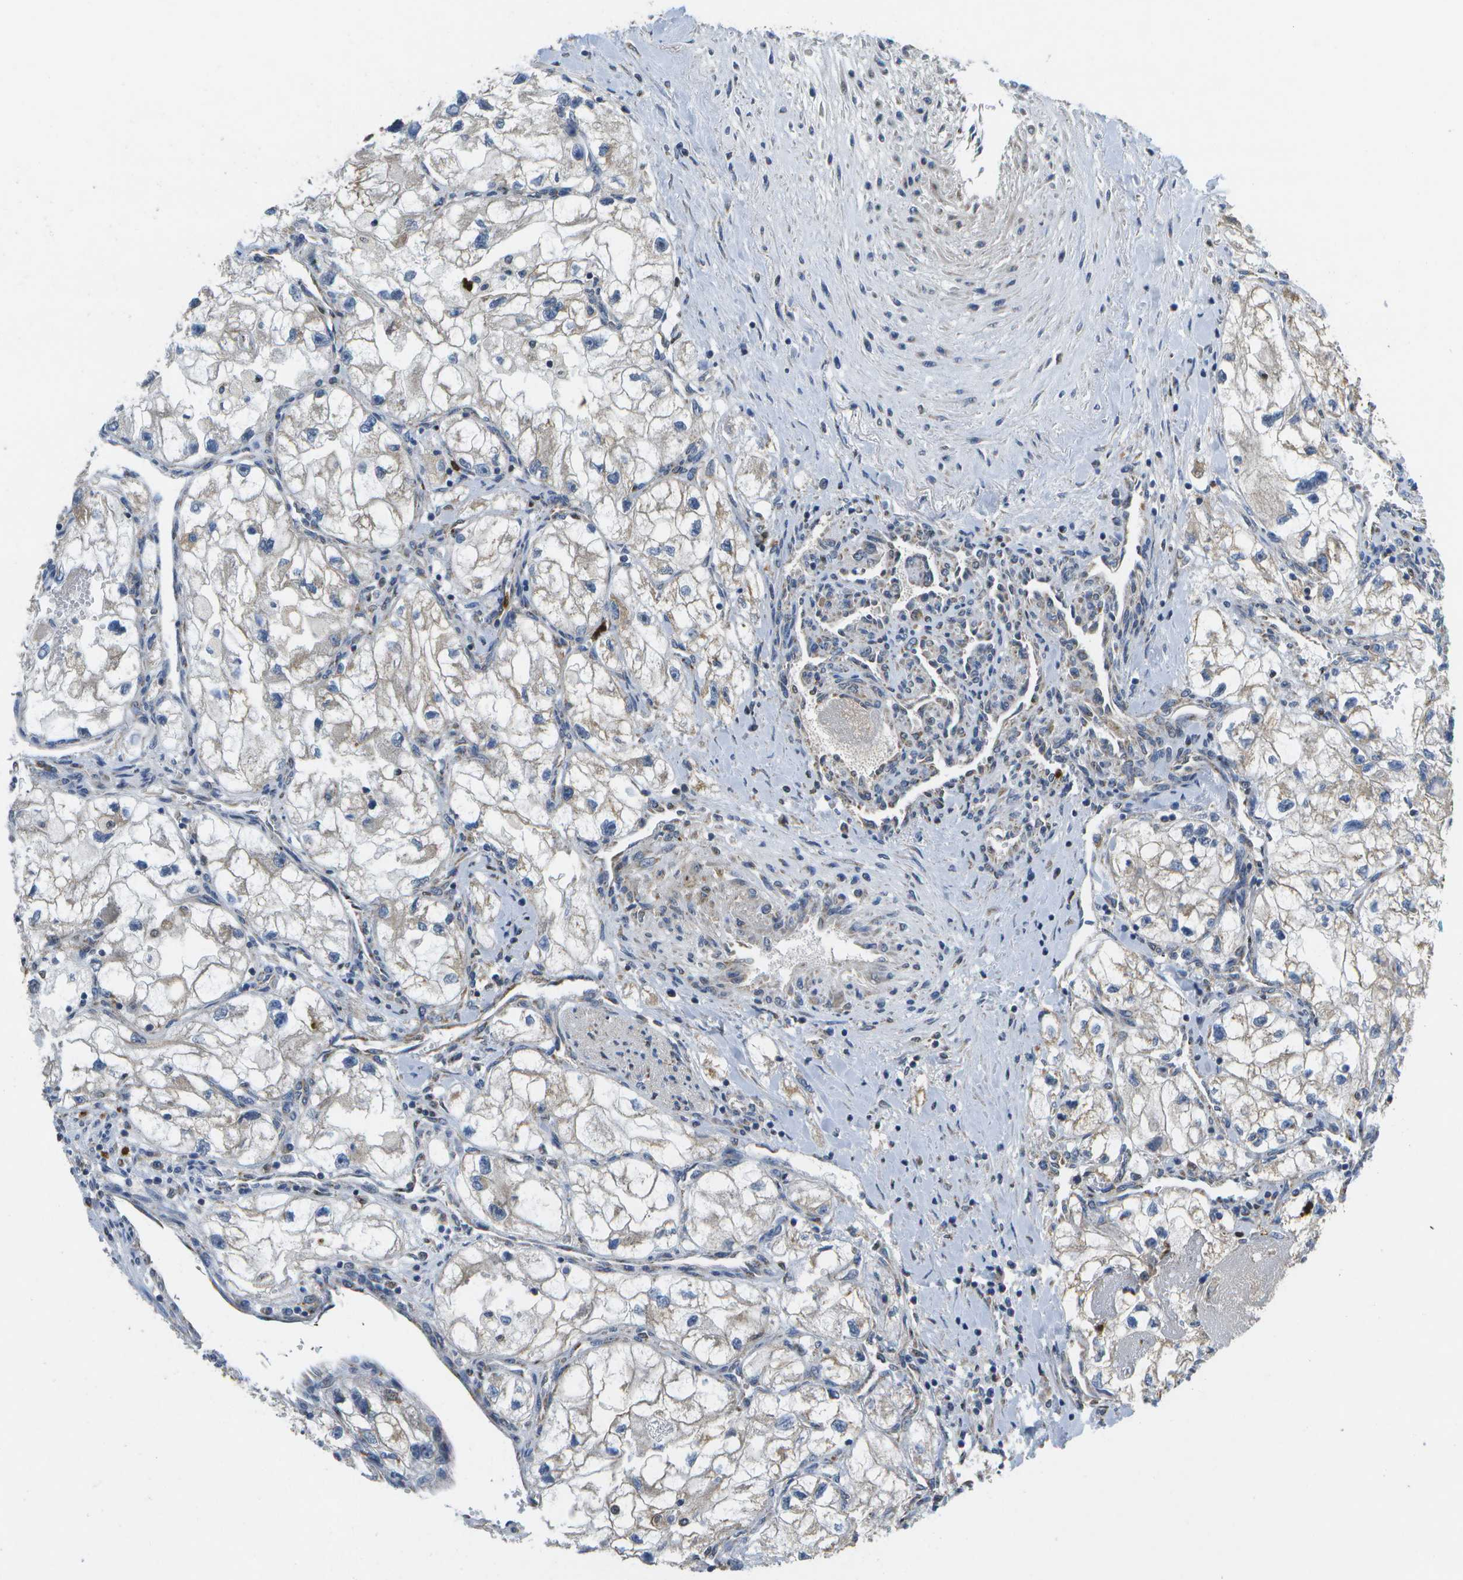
{"staining": {"intensity": "weak", "quantity": "<25%", "location": "cytoplasmic/membranous"}, "tissue": "renal cancer", "cell_type": "Tumor cells", "image_type": "cancer", "snomed": [{"axis": "morphology", "description": "Adenocarcinoma, NOS"}, {"axis": "topography", "description": "Kidney"}], "caption": "IHC photomicrograph of neoplastic tissue: human renal cancer (adenocarcinoma) stained with DAB (3,3'-diaminobenzidine) shows no significant protein positivity in tumor cells. (IHC, brightfield microscopy, high magnification).", "gene": "GALNT15", "patient": {"sex": "female", "age": 70}}